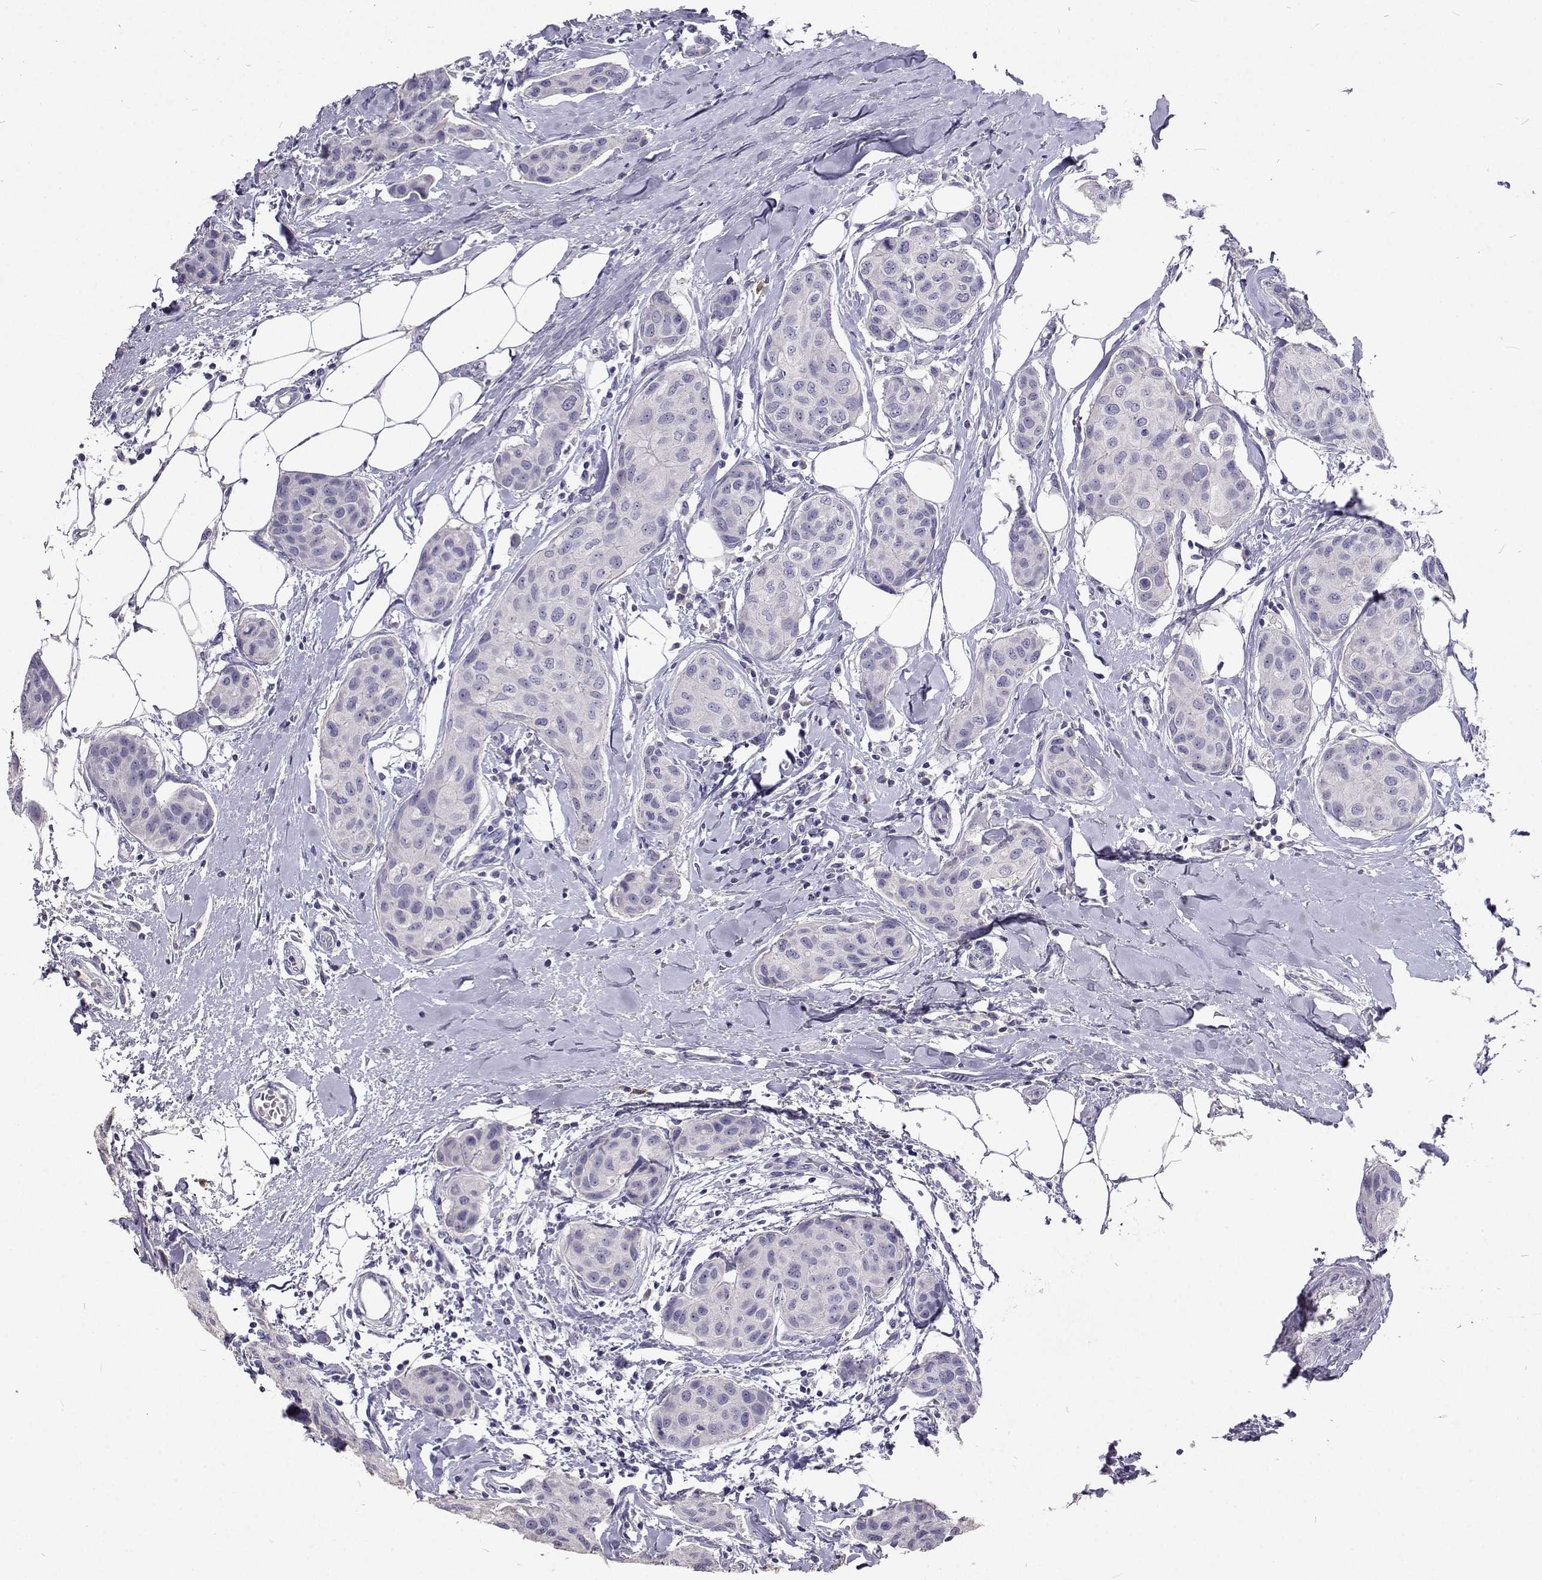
{"staining": {"intensity": "negative", "quantity": "none", "location": "none"}, "tissue": "breast cancer", "cell_type": "Tumor cells", "image_type": "cancer", "snomed": [{"axis": "morphology", "description": "Duct carcinoma"}, {"axis": "topography", "description": "Breast"}], "caption": "Tumor cells show no significant expression in infiltrating ductal carcinoma (breast).", "gene": "CFAP44", "patient": {"sex": "female", "age": 80}}